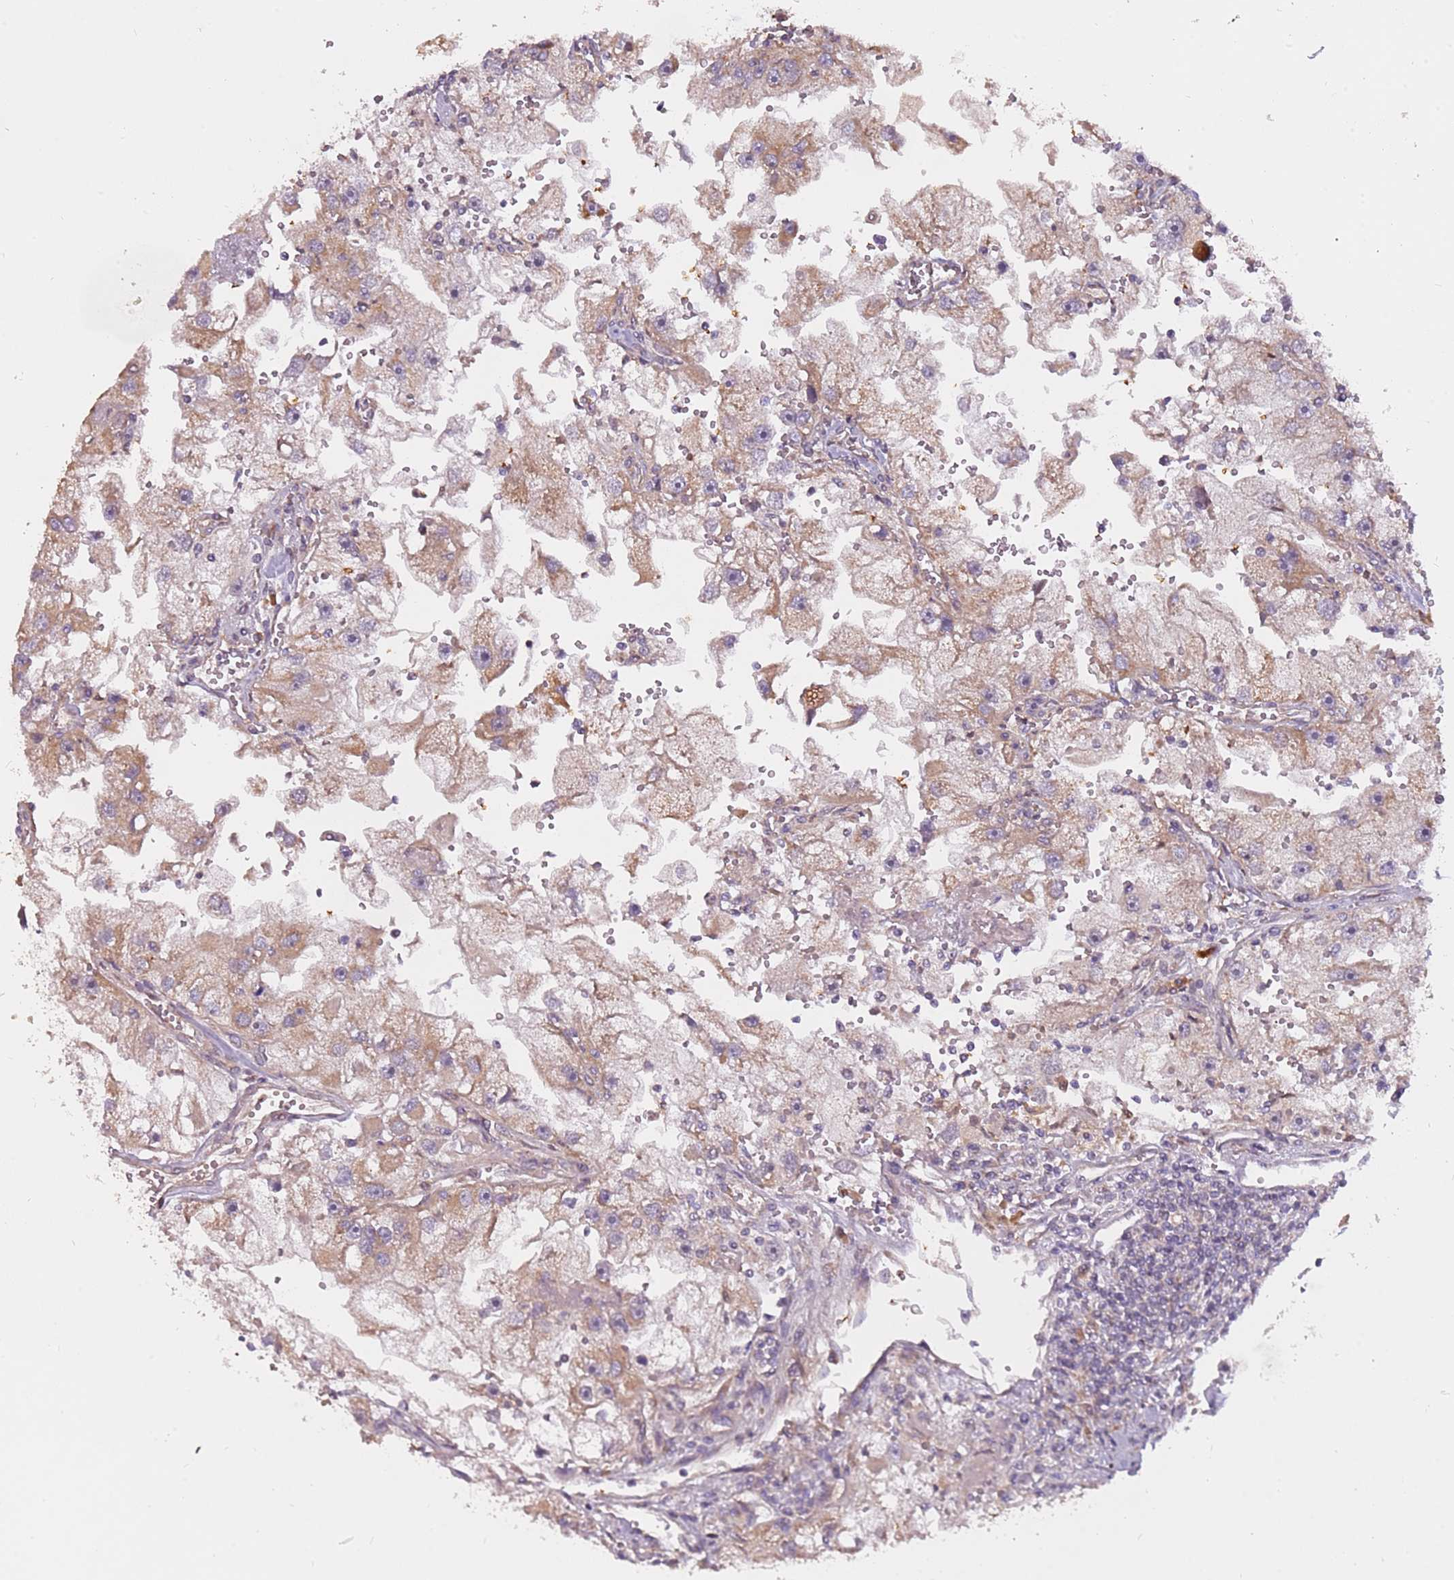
{"staining": {"intensity": "moderate", "quantity": ">75%", "location": "cytoplasmic/membranous"}, "tissue": "renal cancer", "cell_type": "Tumor cells", "image_type": "cancer", "snomed": [{"axis": "morphology", "description": "Adenocarcinoma, NOS"}, {"axis": "topography", "description": "Kidney"}], "caption": "The image displays a brown stain indicating the presence of a protein in the cytoplasmic/membranous of tumor cells in renal cancer (adenocarcinoma).", "gene": "RNF181", "patient": {"sex": "male", "age": 63}}